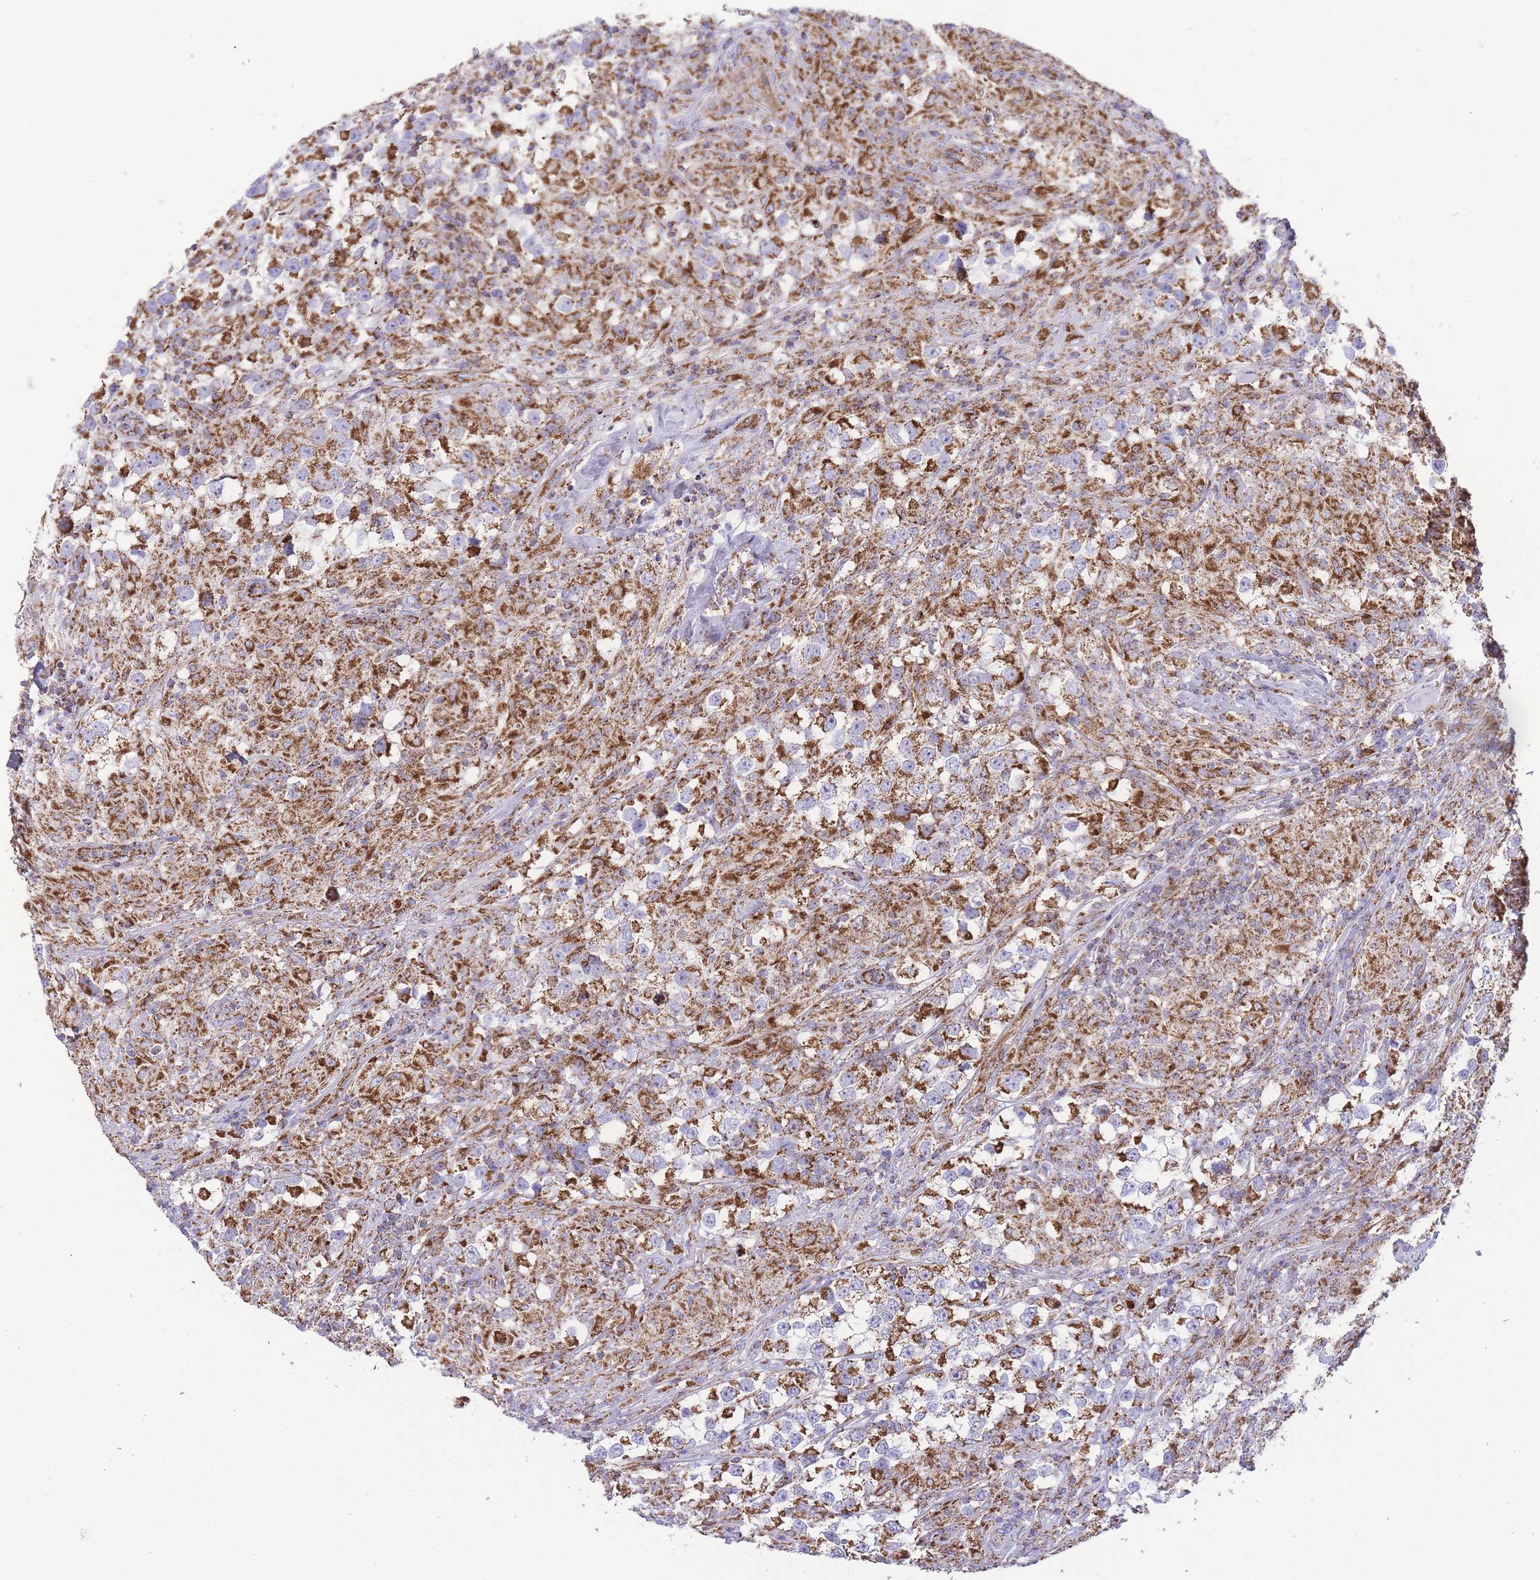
{"staining": {"intensity": "strong", "quantity": ">75%", "location": "cytoplasmic/membranous"}, "tissue": "testis cancer", "cell_type": "Tumor cells", "image_type": "cancer", "snomed": [{"axis": "morphology", "description": "Seminoma, NOS"}, {"axis": "topography", "description": "Testis"}], "caption": "Protein analysis of seminoma (testis) tissue displays strong cytoplasmic/membranous staining in about >75% of tumor cells.", "gene": "GSTM1", "patient": {"sex": "male", "age": 46}}